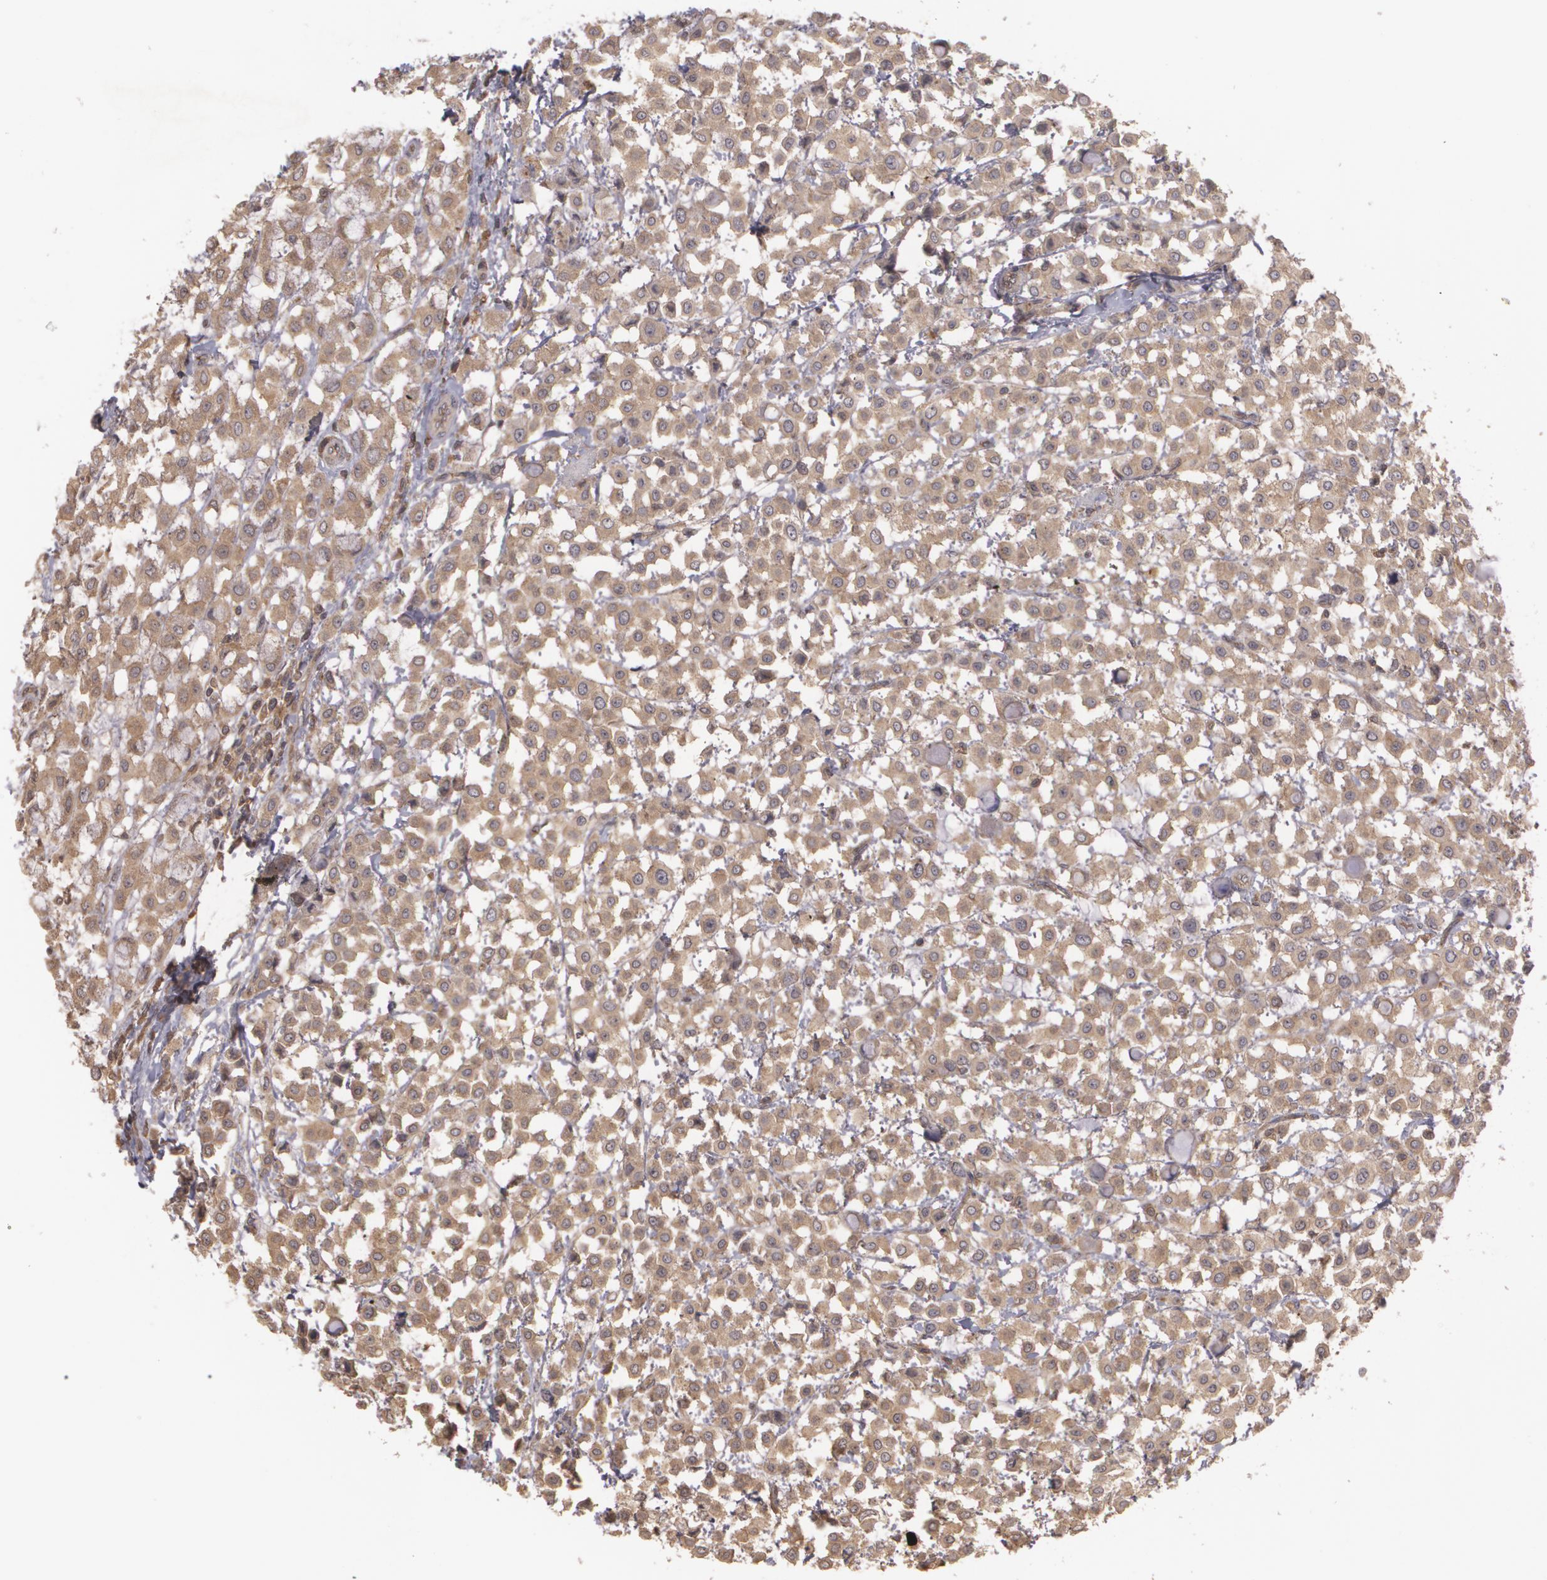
{"staining": {"intensity": "weak", "quantity": ">75%", "location": "cytoplasmic/membranous"}, "tissue": "breast cancer", "cell_type": "Tumor cells", "image_type": "cancer", "snomed": [{"axis": "morphology", "description": "Lobular carcinoma"}, {"axis": "topography", "description": "Breast"}], "caption": "A brown stain labels weak cytoplasmic/membranous positivity of a protein in lobular carcinoma (breast) tumor cells. (DAB (3,3'-diaminobenzidine) IHC with brightfield microscopy, high magnification).", "gene": "HRAS", "patient": {"sex": "female", "age": 85}}